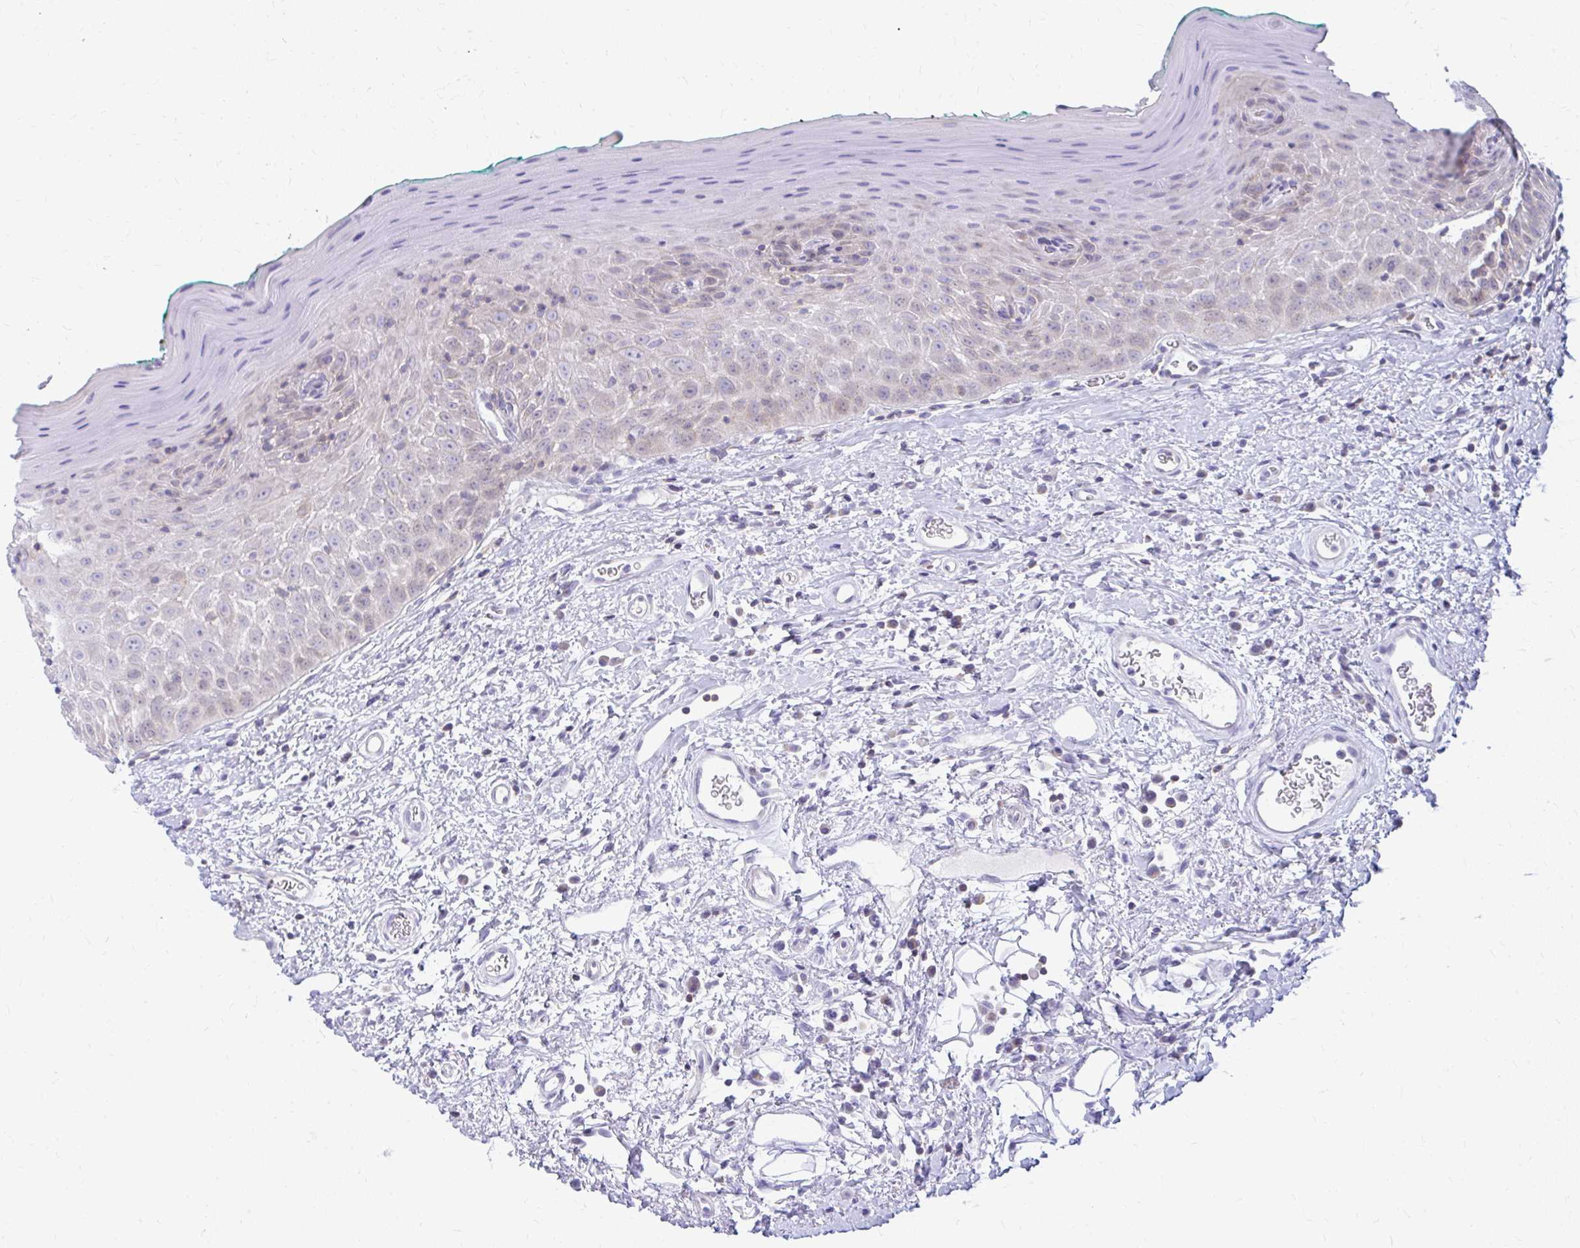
{"staining": {"intensity": "weak", "quantity": "25%-75%", "location": "nuclear"}, "tissue": "oral mucosa", "cell_type": "Squamous epithelial cells", "image_type": "normal", "snomed": [{"axis": "morphology", "description": "Normal tissue, NOS"}, {"axis": "topography", "description": "Oral tissue"}, {"axis": "topography", "description": "Tounge, NOS"}], "caption": "A brown stain shows weak nuclear expression of a protein in squamous epithelial cells of normal oral mucosa.", "gene": "RADIL", "patient": {"sex": "male", "age": 83}}